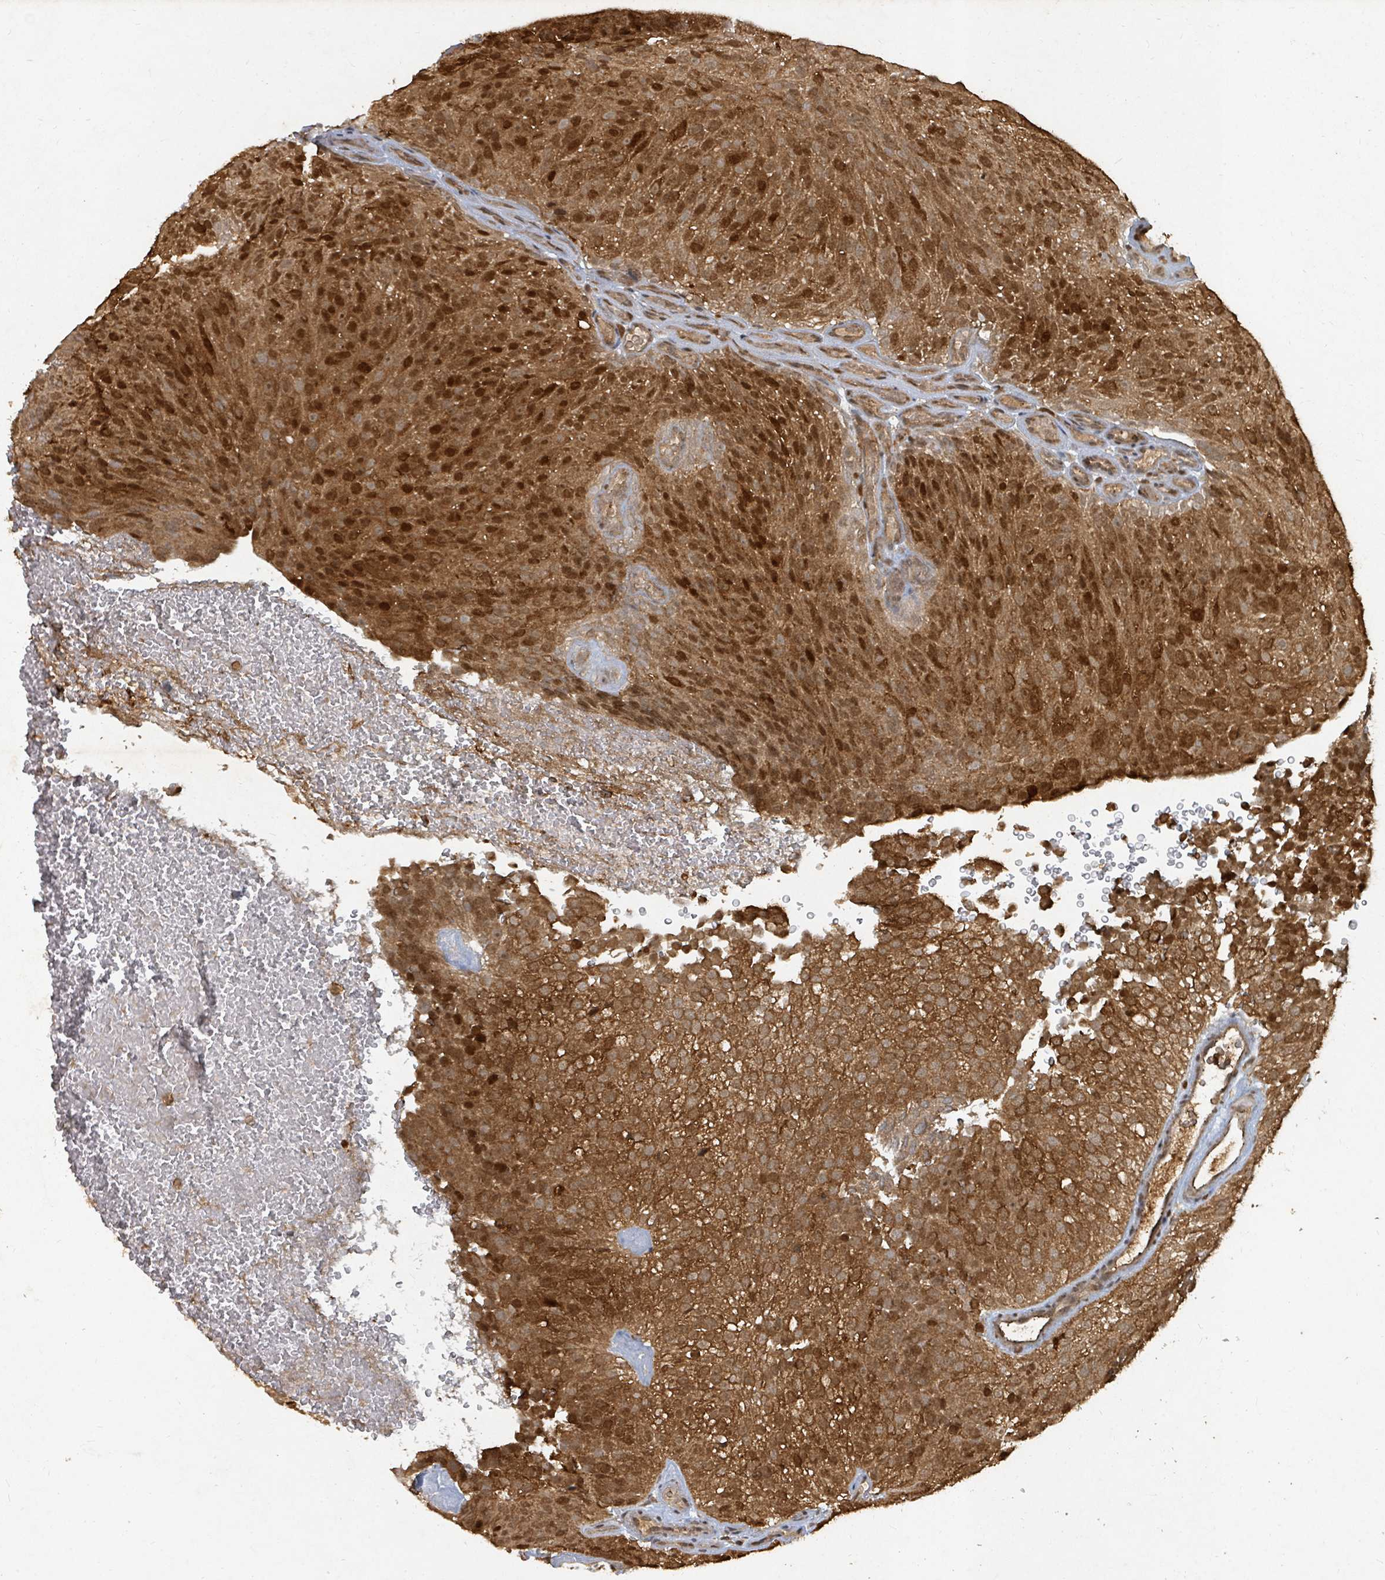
{"staining": {"intensity": "strong", "quantity": ">75%", "location": "cytoplasmic/membranous,nuclear"}, "tissue": "urothelial cancer", "cell_type": "Tumor cells", "image_type": "cancer", "snomed": [{"axis": "morphology", "description": "Urothelial carcinoma, Low grade"}, {"axis": "topography", "description": "Urinary bladder"}], "caption": "Urothelial cancer stained with DAB immunohistochemistry (IHC) exhibits high levels of strong cytoplasmic/membranous and nuclear positivity in approximately >75% of tumor cells.", "gene": "KDM4E", "patient": {"sex": "male", "age": 78}}